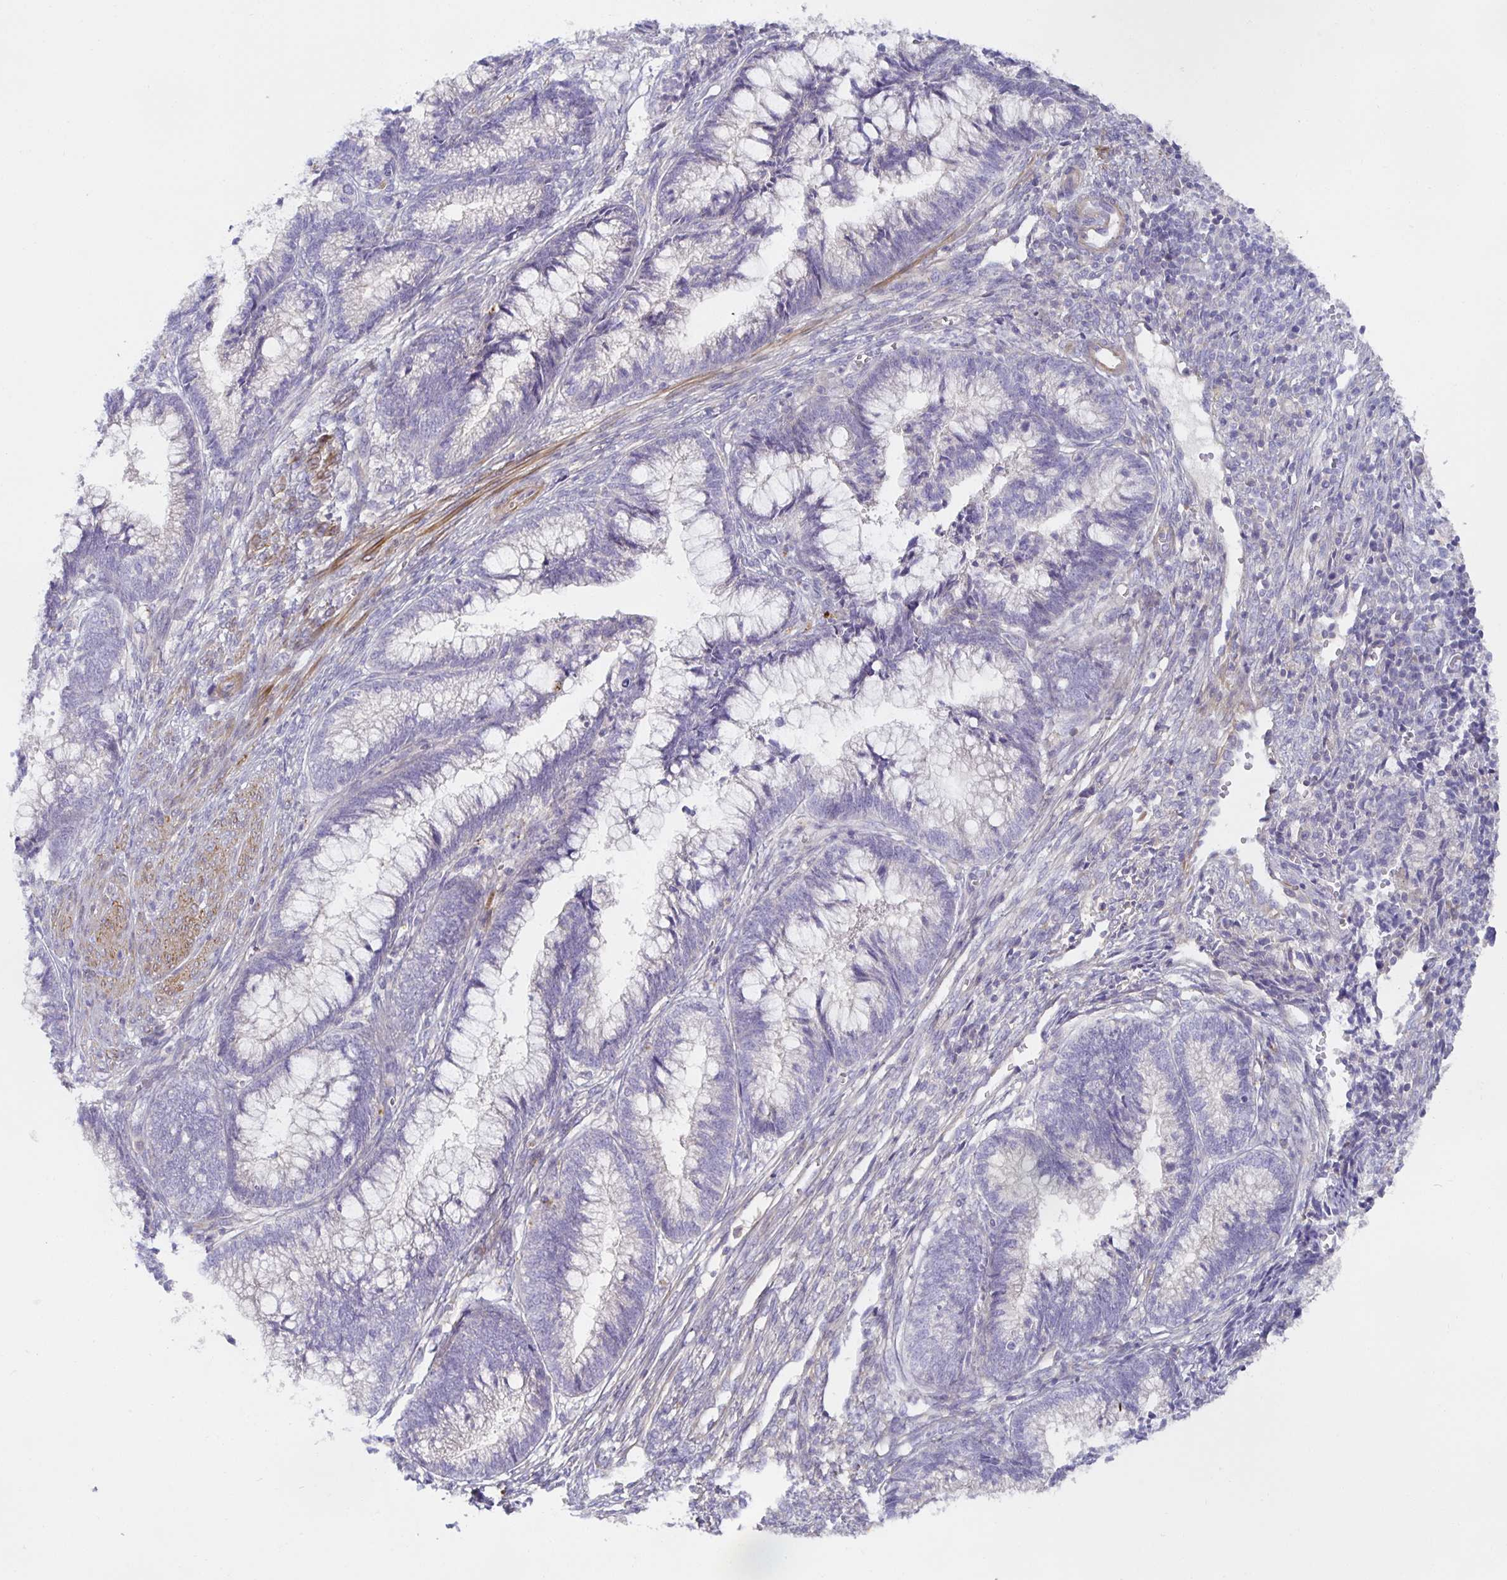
{"staining": {"intensity": "negative", "quantity": "none", "location": "none"}, "tissue": "cervical cancer", "cell_type": "Tumor cells", "image_type": "cancer", "snomed": [{"axis": "morphology", "description": "Adenocarcinoma, NOS"}, {"axis": "topography", "description": "Cervix"}], "caption": "High magnification brightfield microscopy of cervical adenocarcinoma stained with DAB (3,3'-diaminobenzidine) (brown) and counterstained with hematoxylin (blue): tumor cells show no significant staining. (DAB (3,3'-diaminobenzidine) immunohistochemistry (IHC) visualized using brightfield microscopy, high magnification).", "gene": "METTL22", "patient": {"sex": "female", "age": 44}}